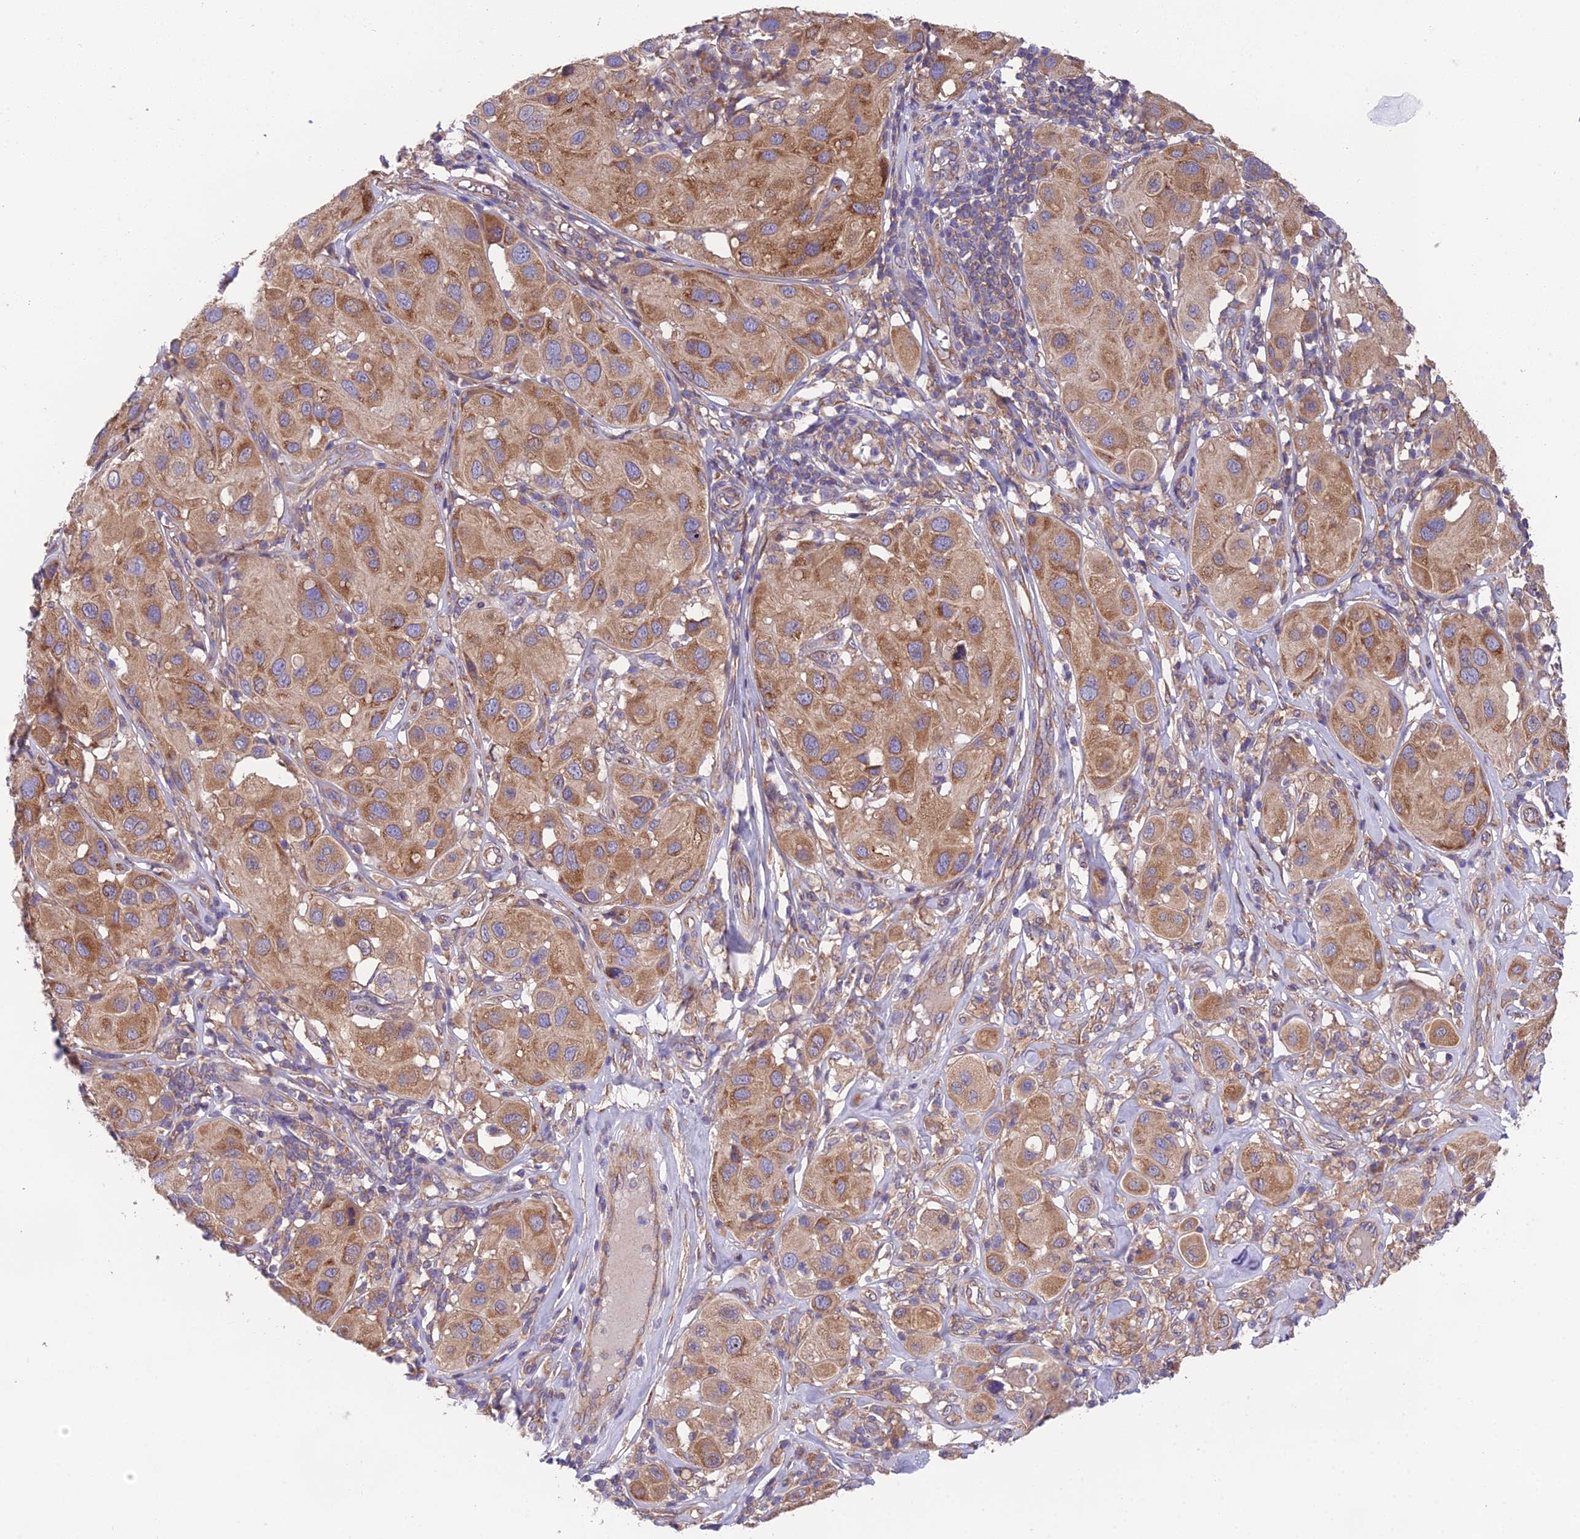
{"staining": {"intensity": "moderate", "quantity": ">75%", "location": "cytoplasmic/membranous"}, "tissue": "melanoma", "cell_type": "Tumor cells", "image_type": "cancer", "snomed": [{"axis": "morphology", "description": "Malignant melanoma, Metastatic site"}, {"axis": "topography", "description": "Skin"}], "caption": "Human malignant melanoma (metastatic site) stained with a brown dye displays moderate cytoplasmic/membranous positive positivity in about >75% of tumor cells.", "gene": "BLOC1S4", "patient": {"sex": "male", "age": 41}}